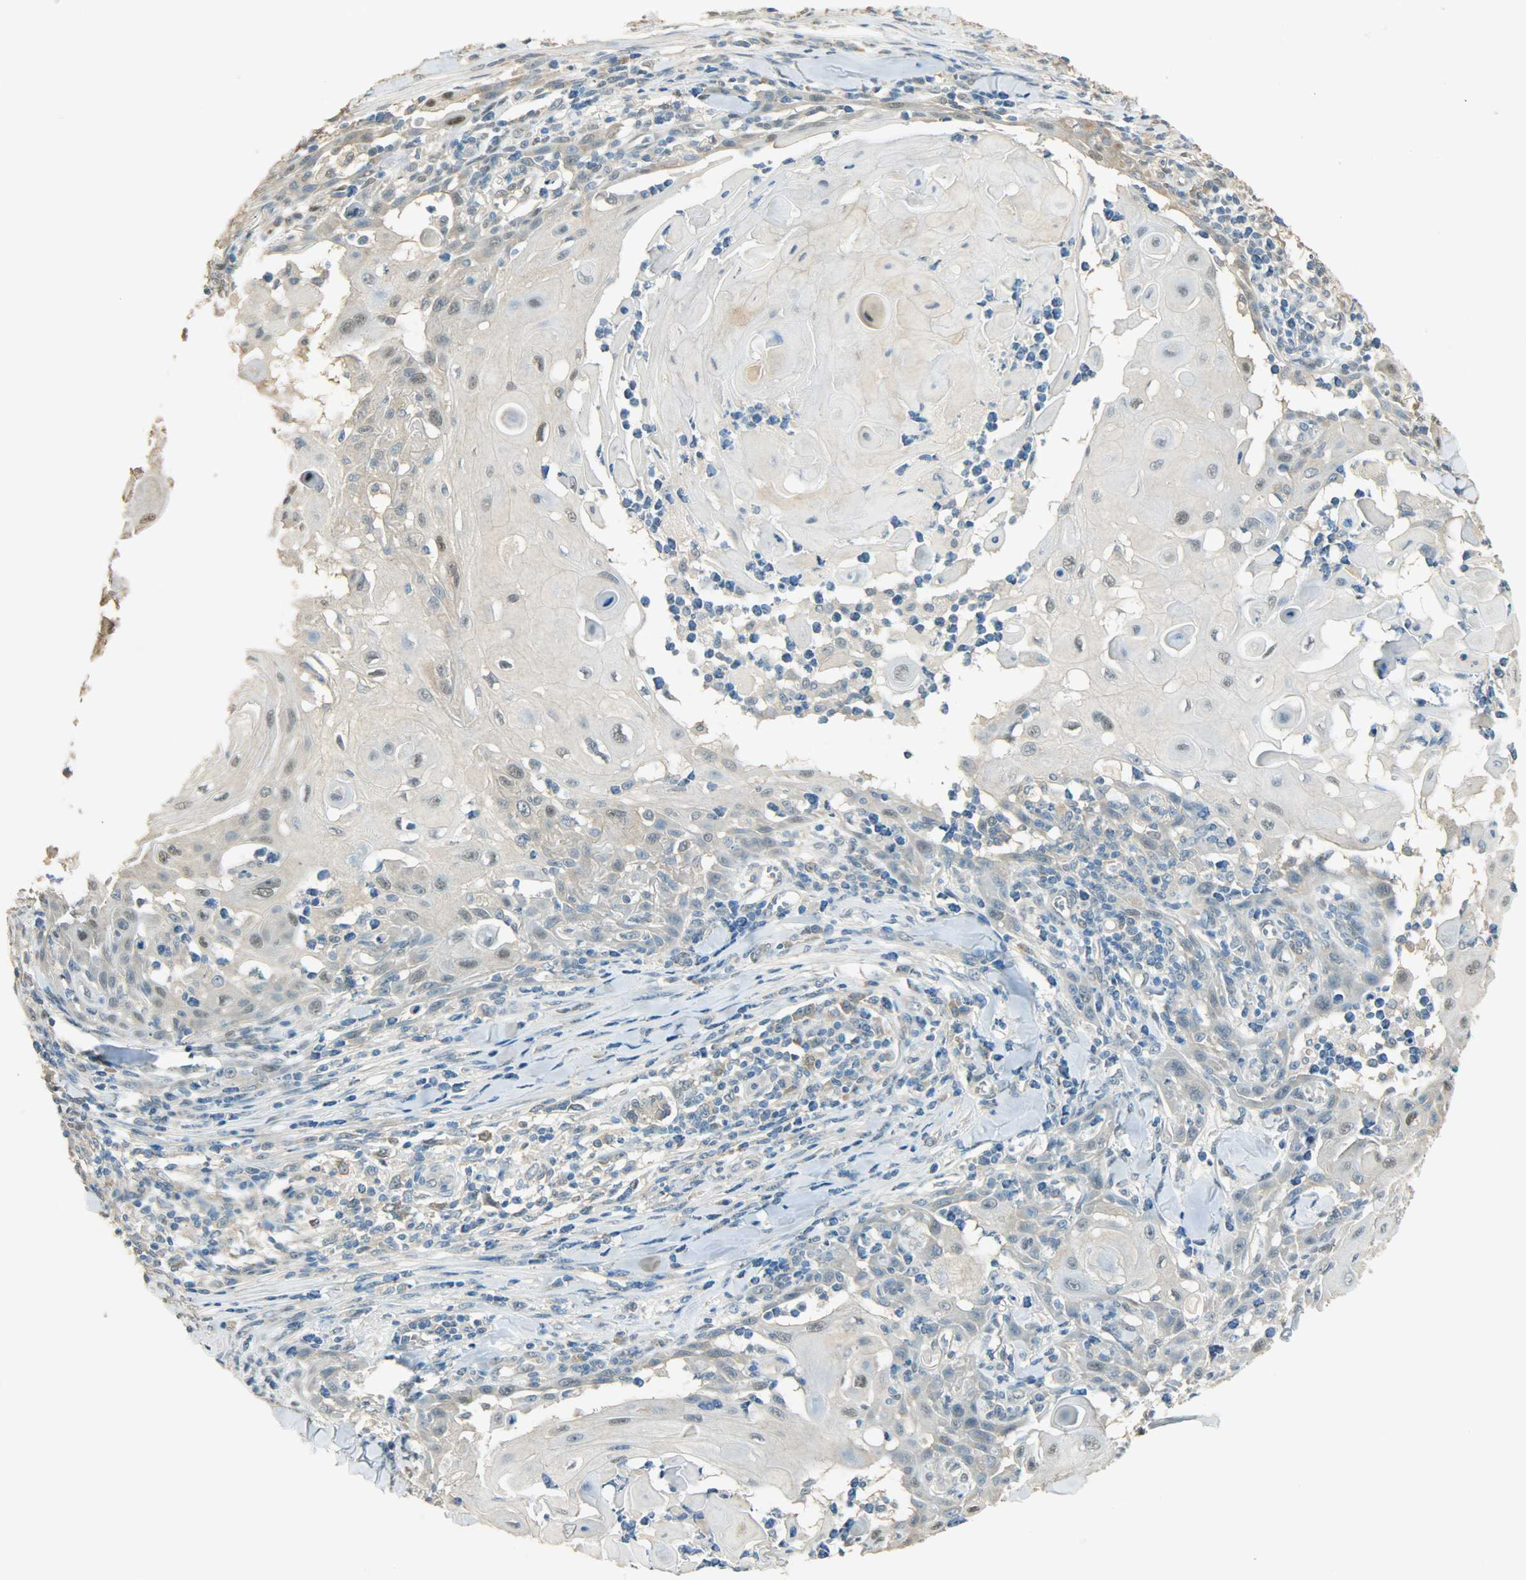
{"staining": {"intensity": "negative", "quantity": "none", "location": "none"}, "tissue": "skin cancer", "cell_type": "Tumor cells", "image_type": "cancer", "snomed": [{"axis": "morphology", "description": "Squamous cell carcinoma, NOS"}, {"axis": "topography", "description": "Skin"}], "caption": "Immunohistochemistry (IHC) micrograph of neoplastic tissue: human skin cancer stained with DAB (3,3'-diaminobenzidine) exhibits no significant protein expression in tumor cells.", "gene": "PRMT5", "patient": {"sex": "male", "age": 24}}